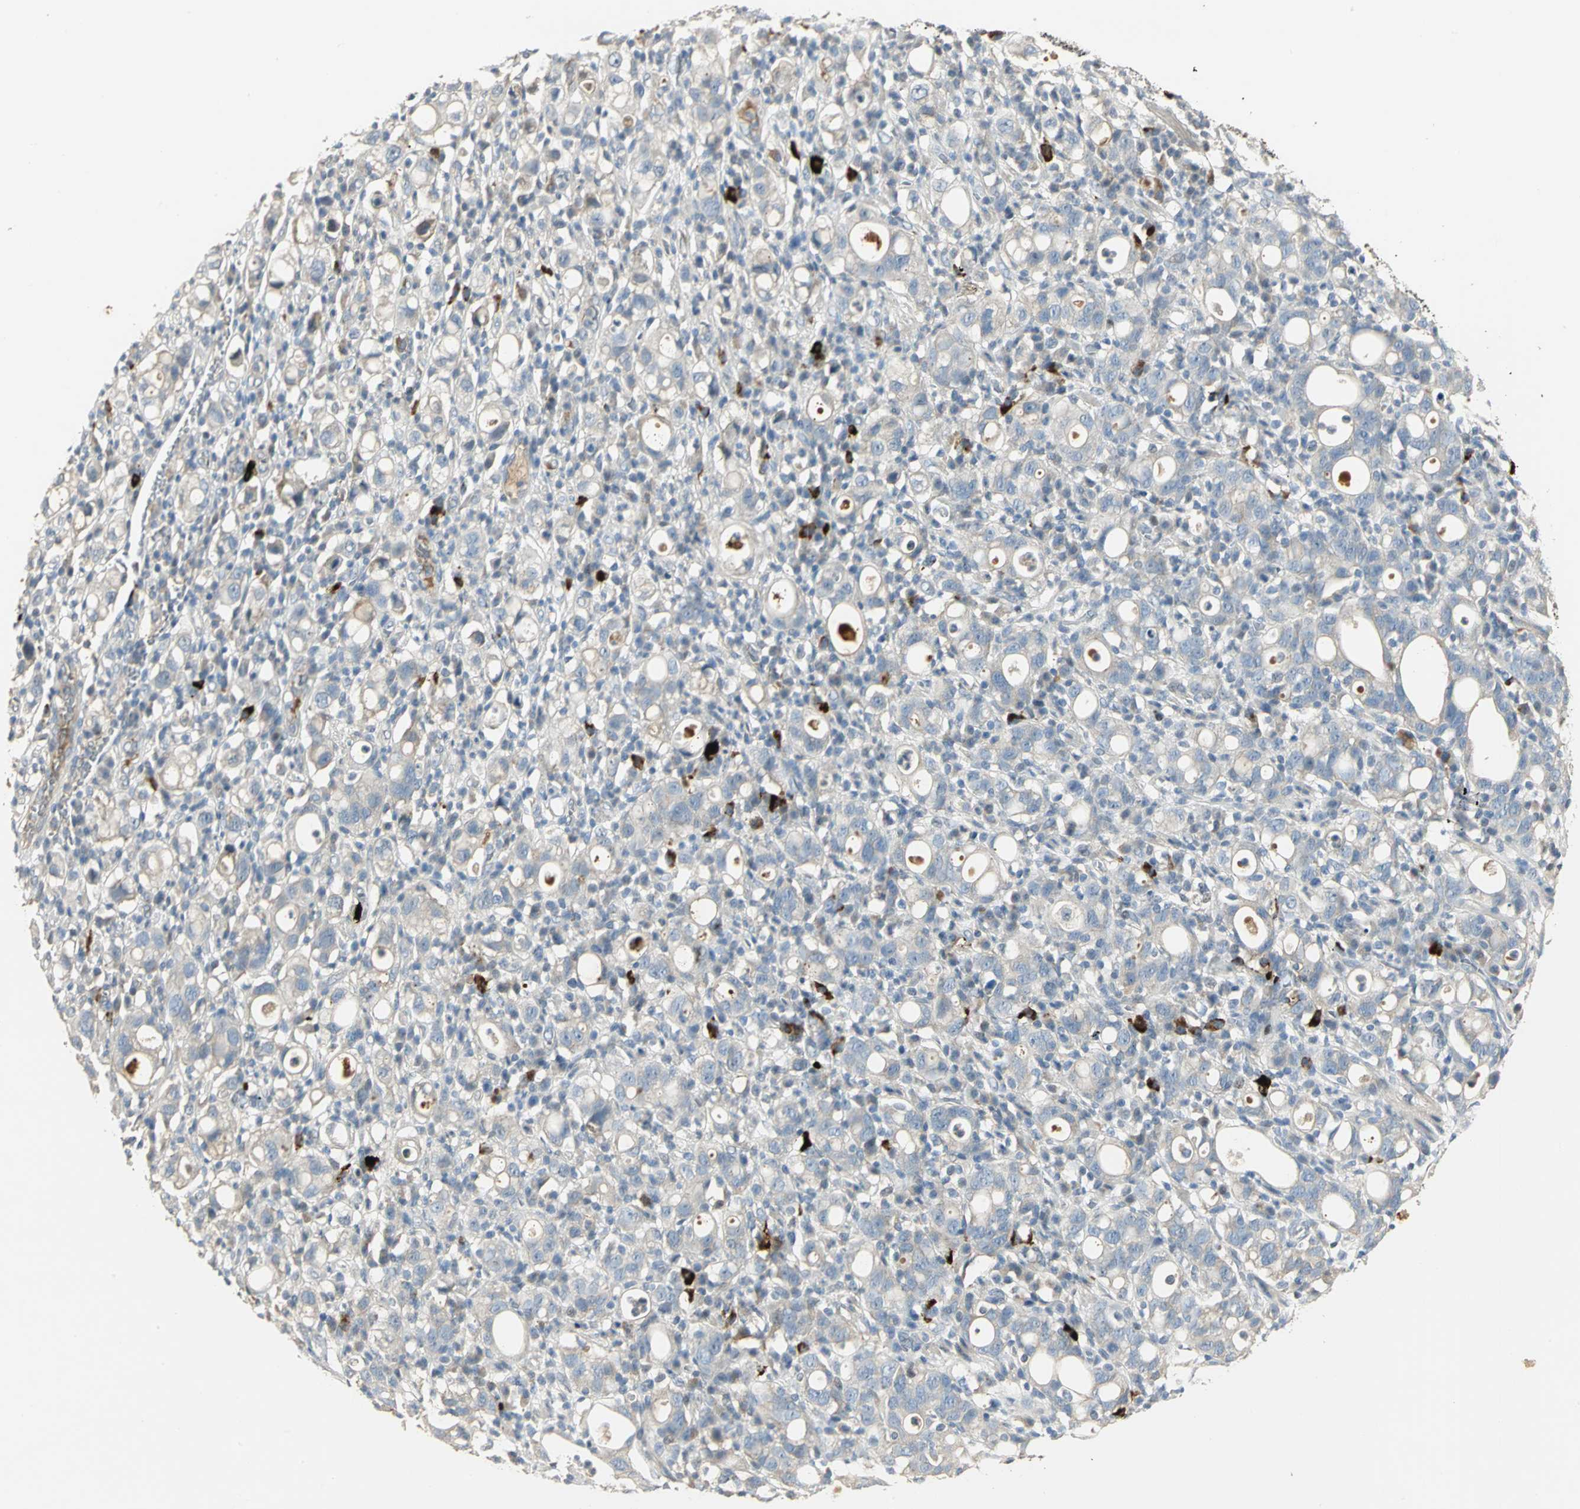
{"staining": {"intensity": "weak", "quantity": "<25%", "location": "cytoplasmic/membranous"}, "tissue": "stomach cancer", "cell_type": "Tumor cells", "image_type": "cancer", "snomed": [{"axis": "morphology", "description": "Adenocarcinoma, NOS"}, {"axis": "topography", "description": "Stomach"}], "caption": "This is an IHC photomicrograph of stomach adenocarcinoma. There is no positivity in tumor cells.", "gene": "PROC", "patient": {"sex": "female", "age": 75}}